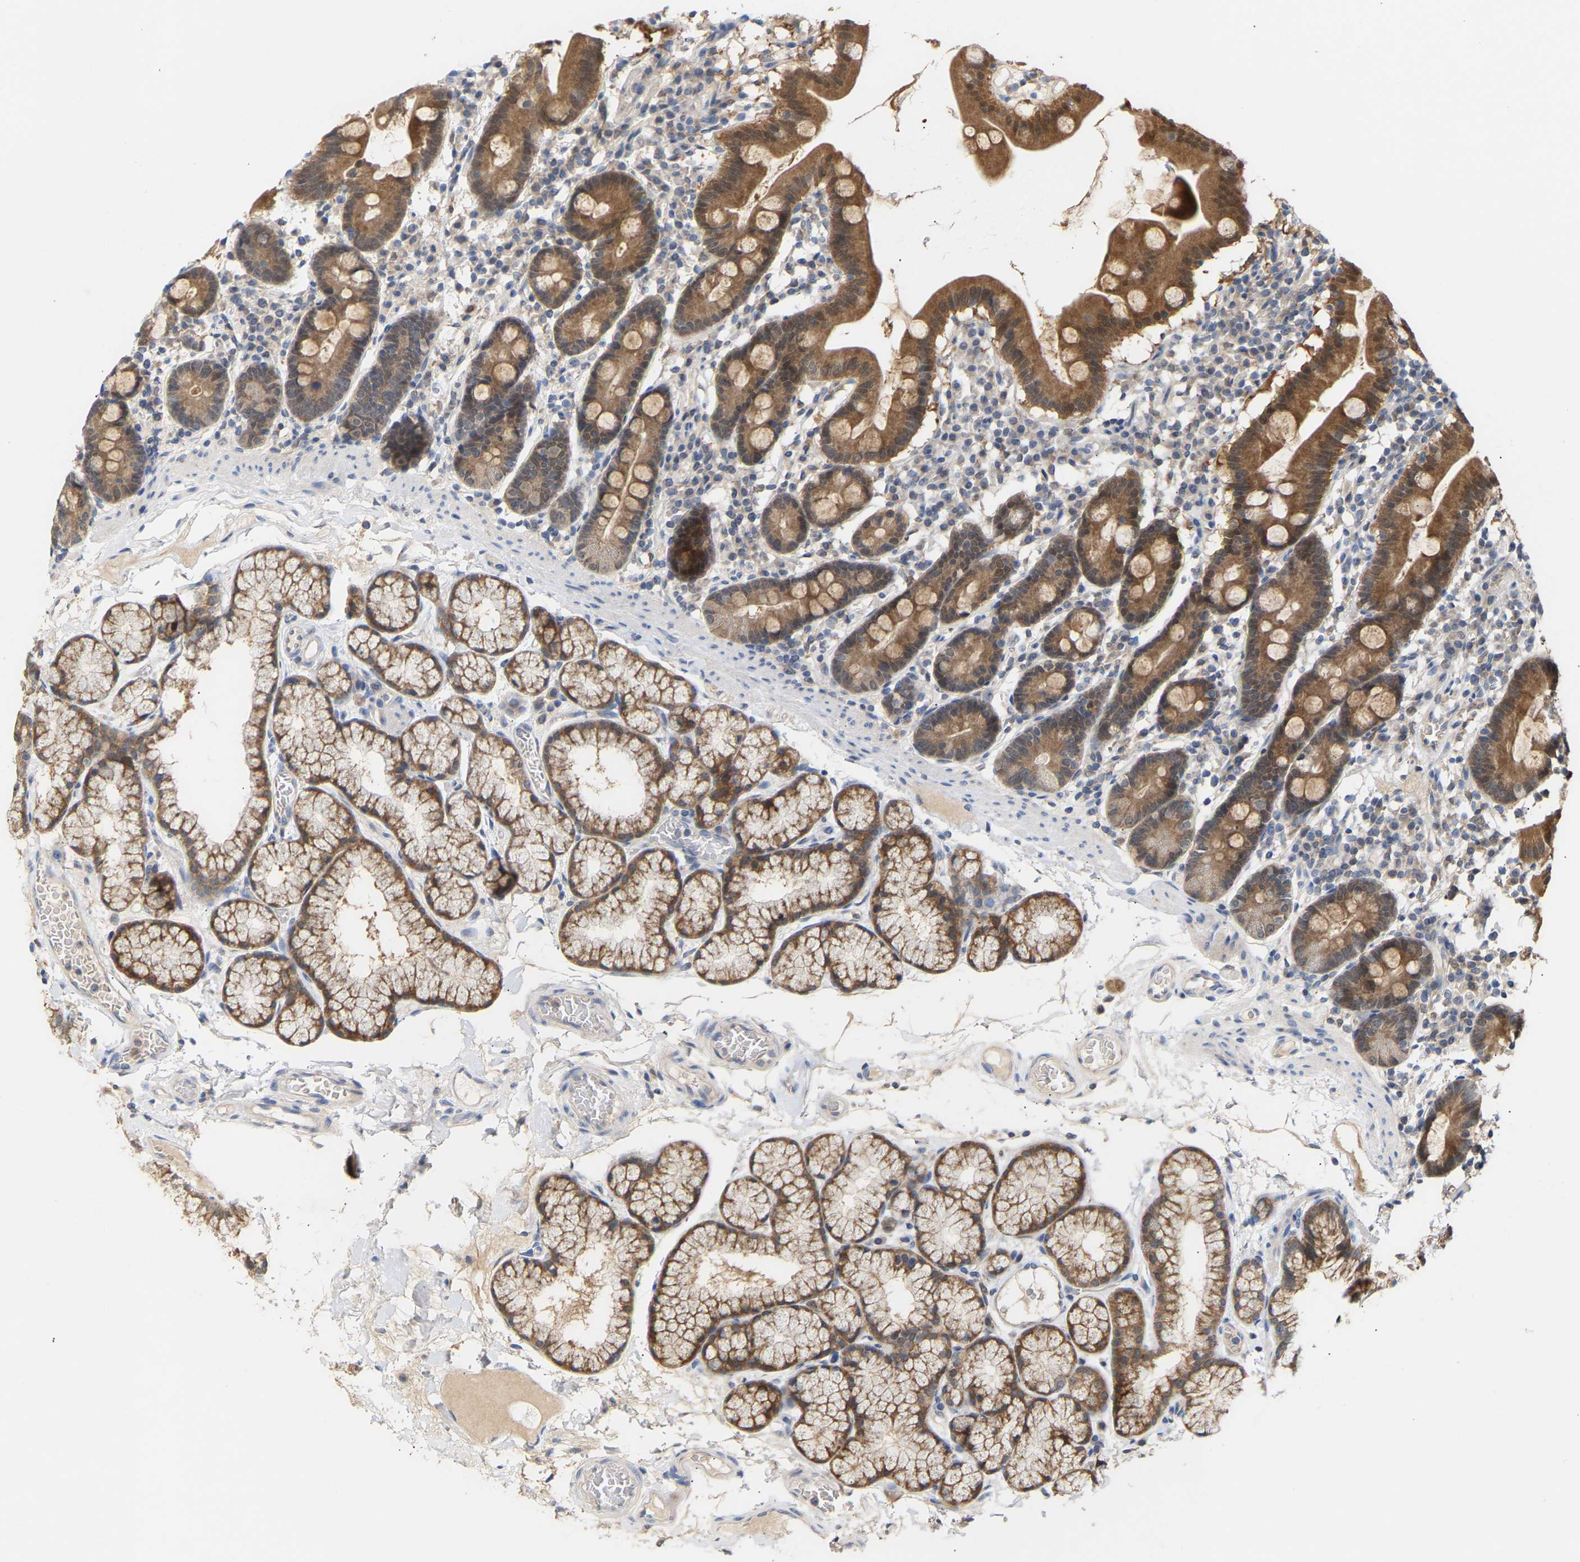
{"staining": {"intensity": "moderate", "quantity": ">75%", "location": "cytoplasmic/membranous"}, "tissue": "duodenum", "cell_type": "Glandular cells", "image_type": "normal", "snomed": [{"axis": "morphology", "description": "Normal tissue, NOS"}, {"axis": "topography", "description": "Duodenum"}], "caption": "A histopathology image showing moderate cytoplasmic/membranous staining in approximately >75% of glandular cells in unremarkable duodenum, as visualized by brown immunohistochemical staining.", "gene": "TPMT", "patient": {"sex": "male", "age": 50}}